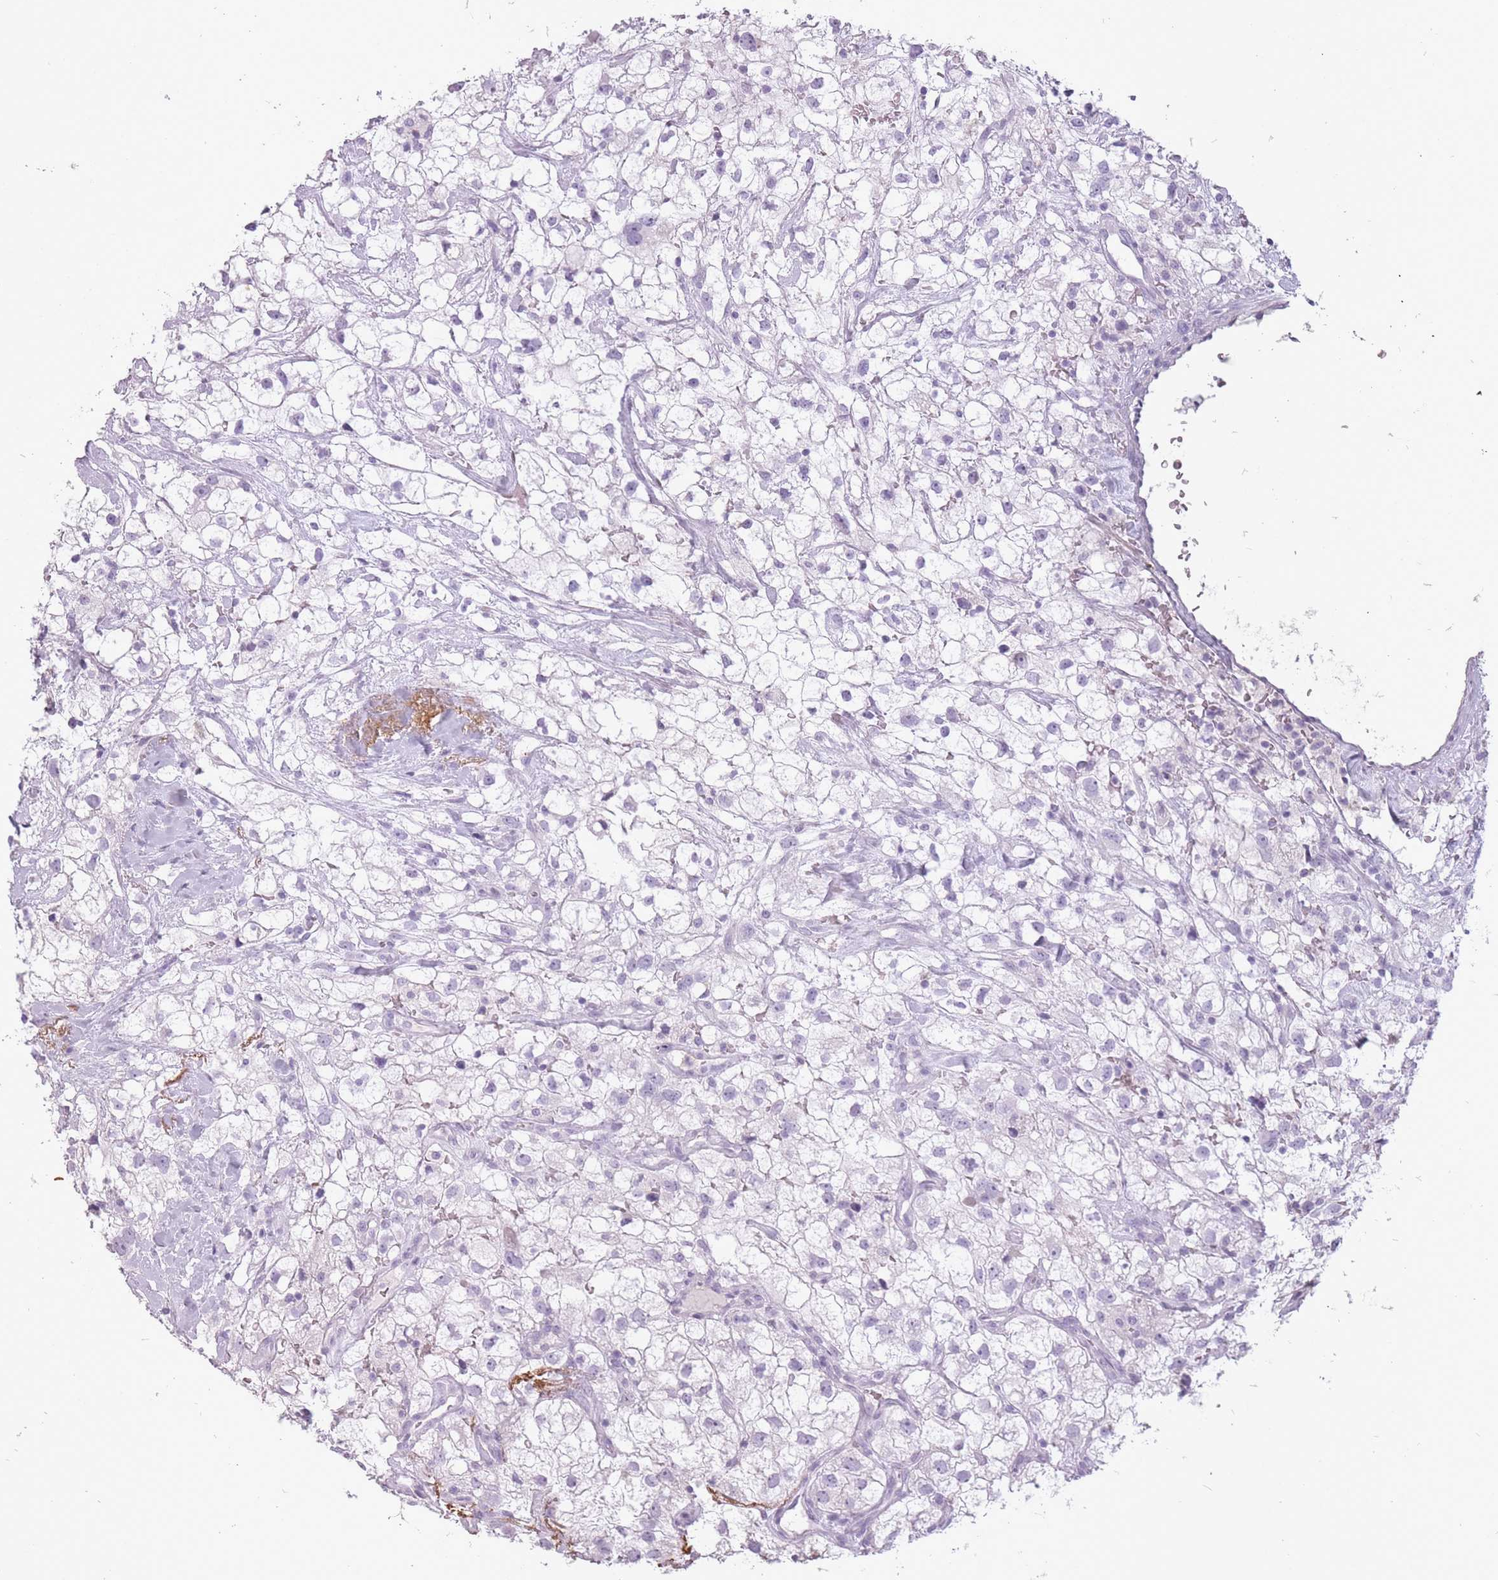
{"staining": {"intensity": "negative", "quantity": "none", "location": "none"}, "tissue": "renal cancer", "cell_type": "Tumor cells", "image_type": "cancer", "snomed": [{"axis": "morphology", "description": "Adenocarcinoma, NOS"}, {"axis": "topography", "description": "Kidney"}], "caption": "Immunohistochemistry image of neoplastic tissue: human renal adenocarcinoma stained with DAB reveals no significant protein staining in tumor cells.", "gene": "RFX4", "patient": {"sex": "male", "age": 59}}